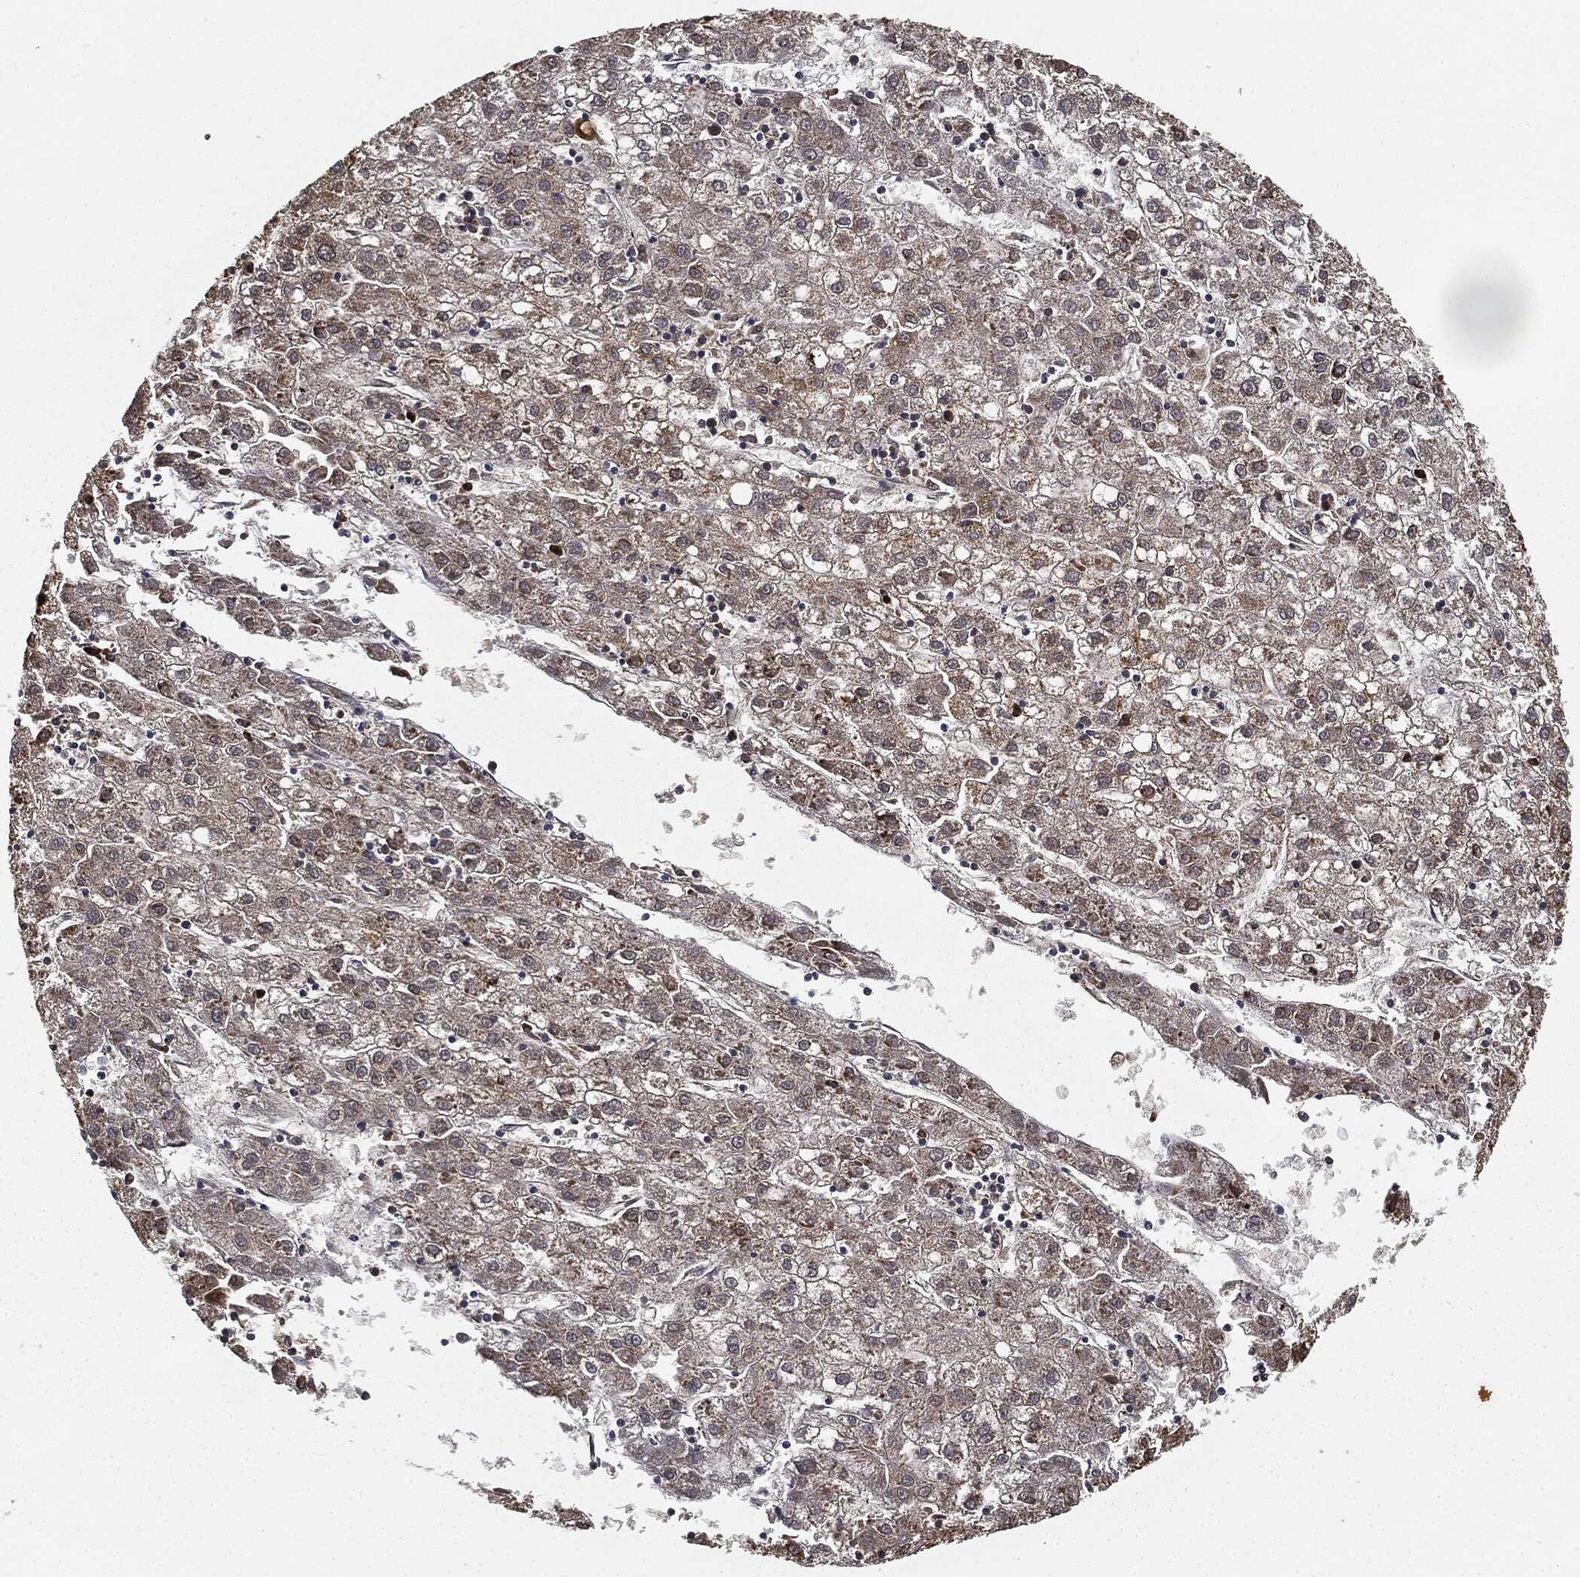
{"staining": {"intensity": "weak", "quantity": ">75%", "location": "cytoplasmic/membranous"}, "tissue": "liver cancer", "cell_type": "Tumor cells", "image_type": "cancer", "snomed": [{"axis": "morphology", "description": "Carcinoma, Hepatocellular, NOS"}, {"axis": "topography", "description": "Liver"}], "caption": "Immunohistochemical staining of liver hepatocellular carcinoma shows low levels of weak cytoplasmic/membranous protein positivity in about >75% of tumor cells. Nuclei are stained in blue.", "gene": "MIER2", "patient": {"sex": "male", "age": 72}}